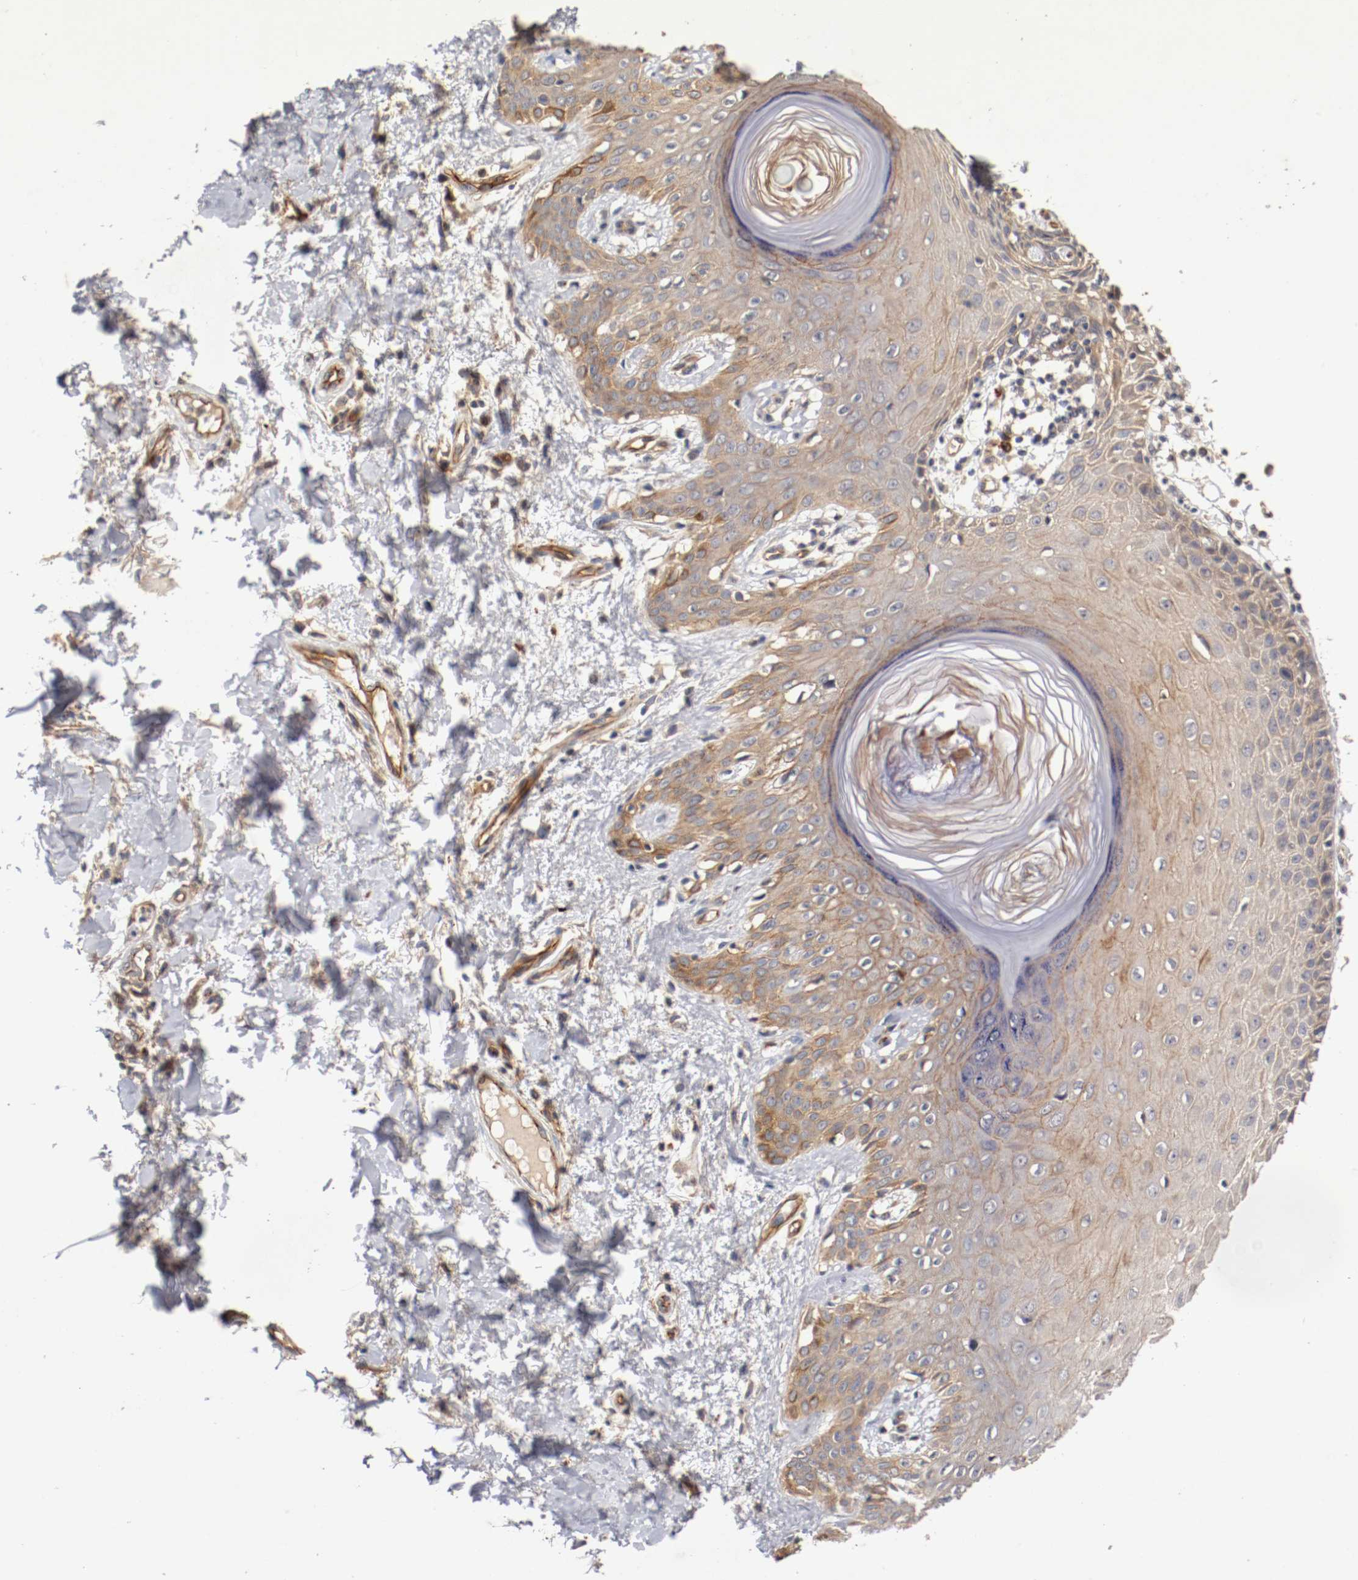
{"staining": {"intensity": "weak", "quantity": "25%-75%", "location": "cytoplasmic/membranous"}, "tissue": "skin cancer", "cell_type": "Tumor cells", "image_type": "cancer", "snomed": [{"axis": "morphology", "description": "Basal cell carcinoma"}, {"axis": "topography", "description": "Skin"}], "caption": "A micrograph showing weak cytoplasmic/membranous positivity in about 25%-75% of tumor cells in skin cancer, as visualized by brown immunohistochemical staining.", "gene": "TYK2", "patient": {"sex": "male", "age": 67}}